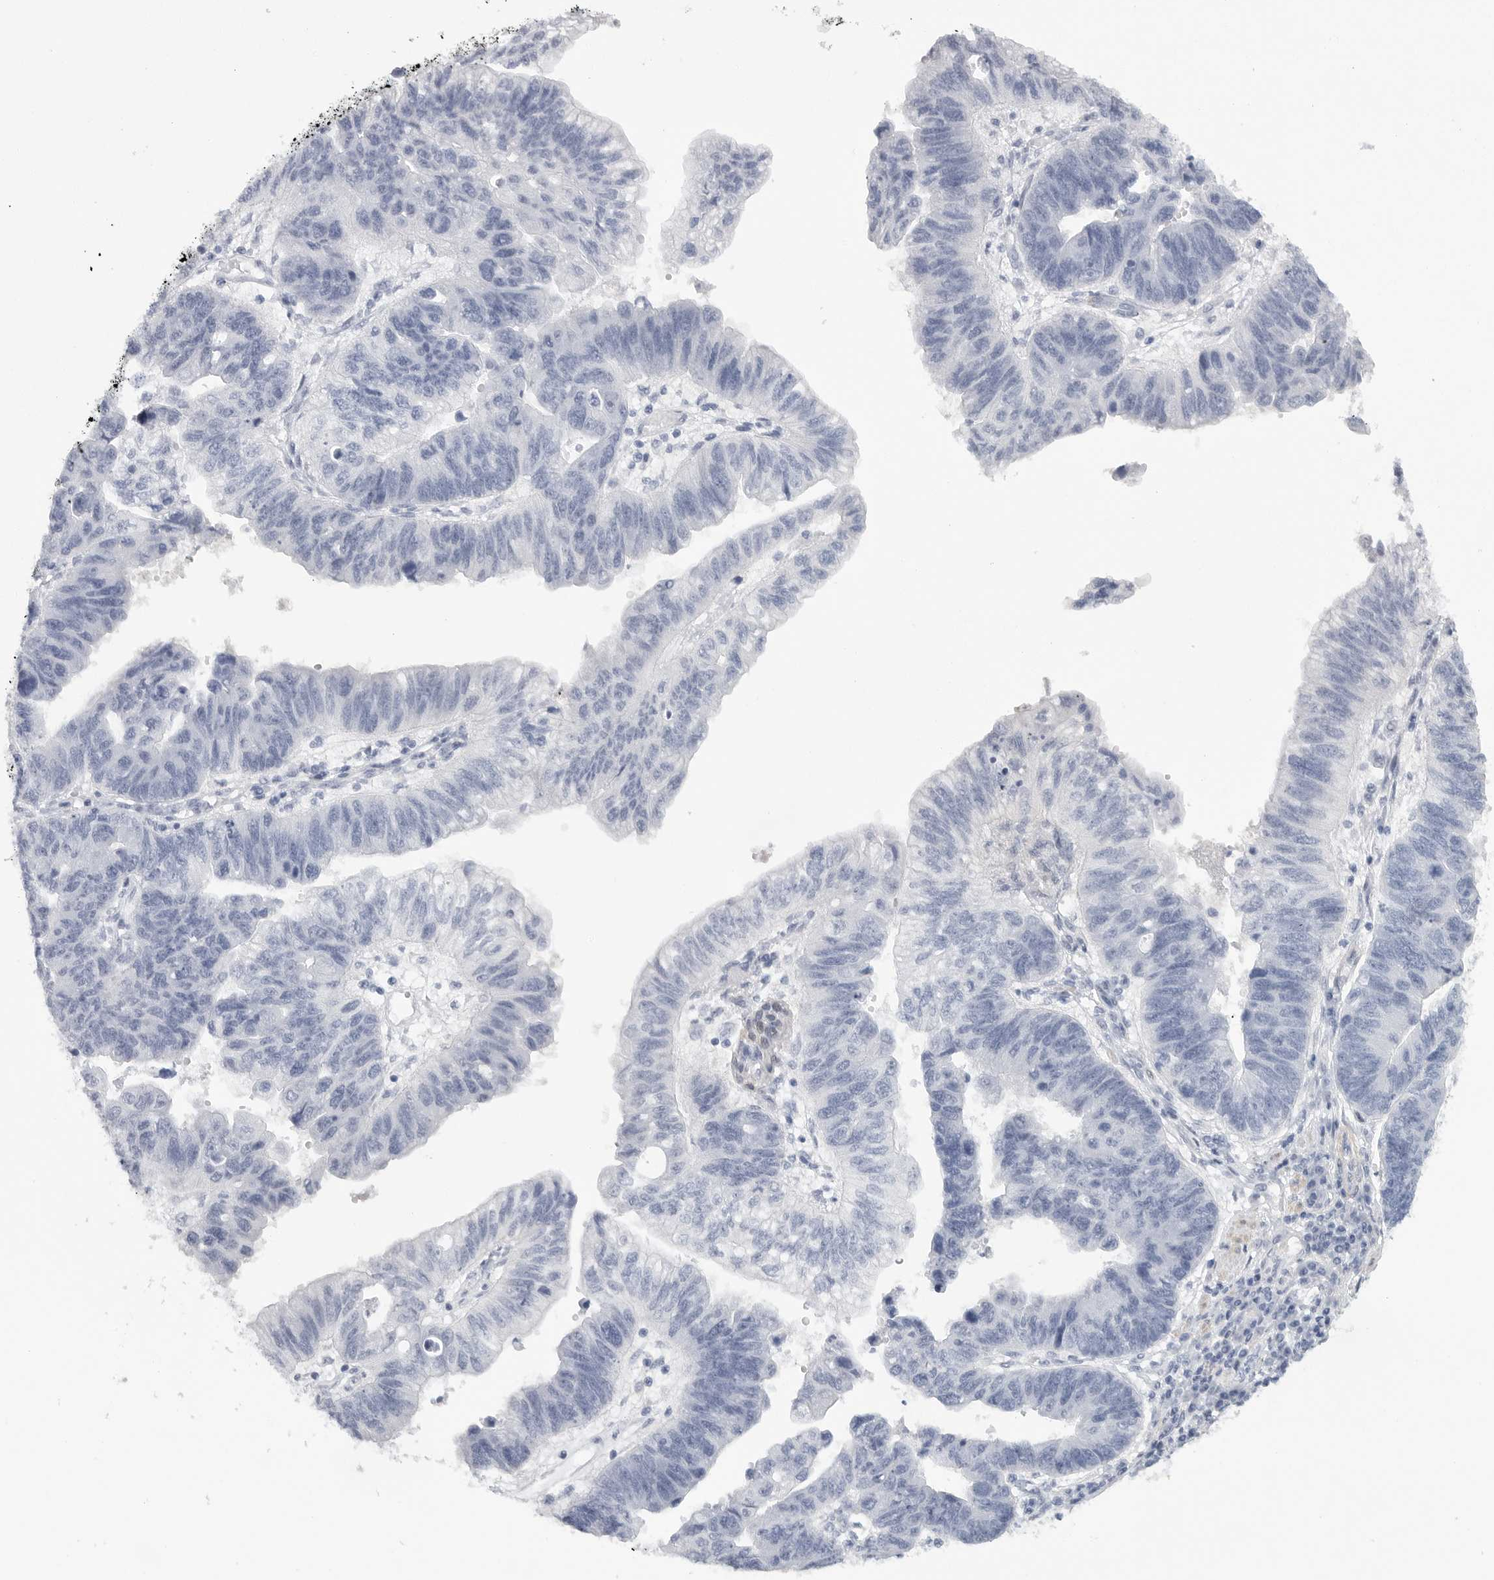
{"staining": {"intensity": "negative", "quantity": "none", "location": "none"}, "tissue": "stomach cancer", "cell_type": "Tumor cells", "image_type": "cancer", "snomed": [{"axis": "morphology", "description": "Adenocarcinoma, NOS"}, {"axis": "topography", "description": "Stomach"}], "caption": "Stomach cancer was stained to show a protein in brown. There is no significant staining in tumor cells. Nuclei are stained in blue.", "gene": "TNR", "patient": {"sex": "male", "age": 59}}